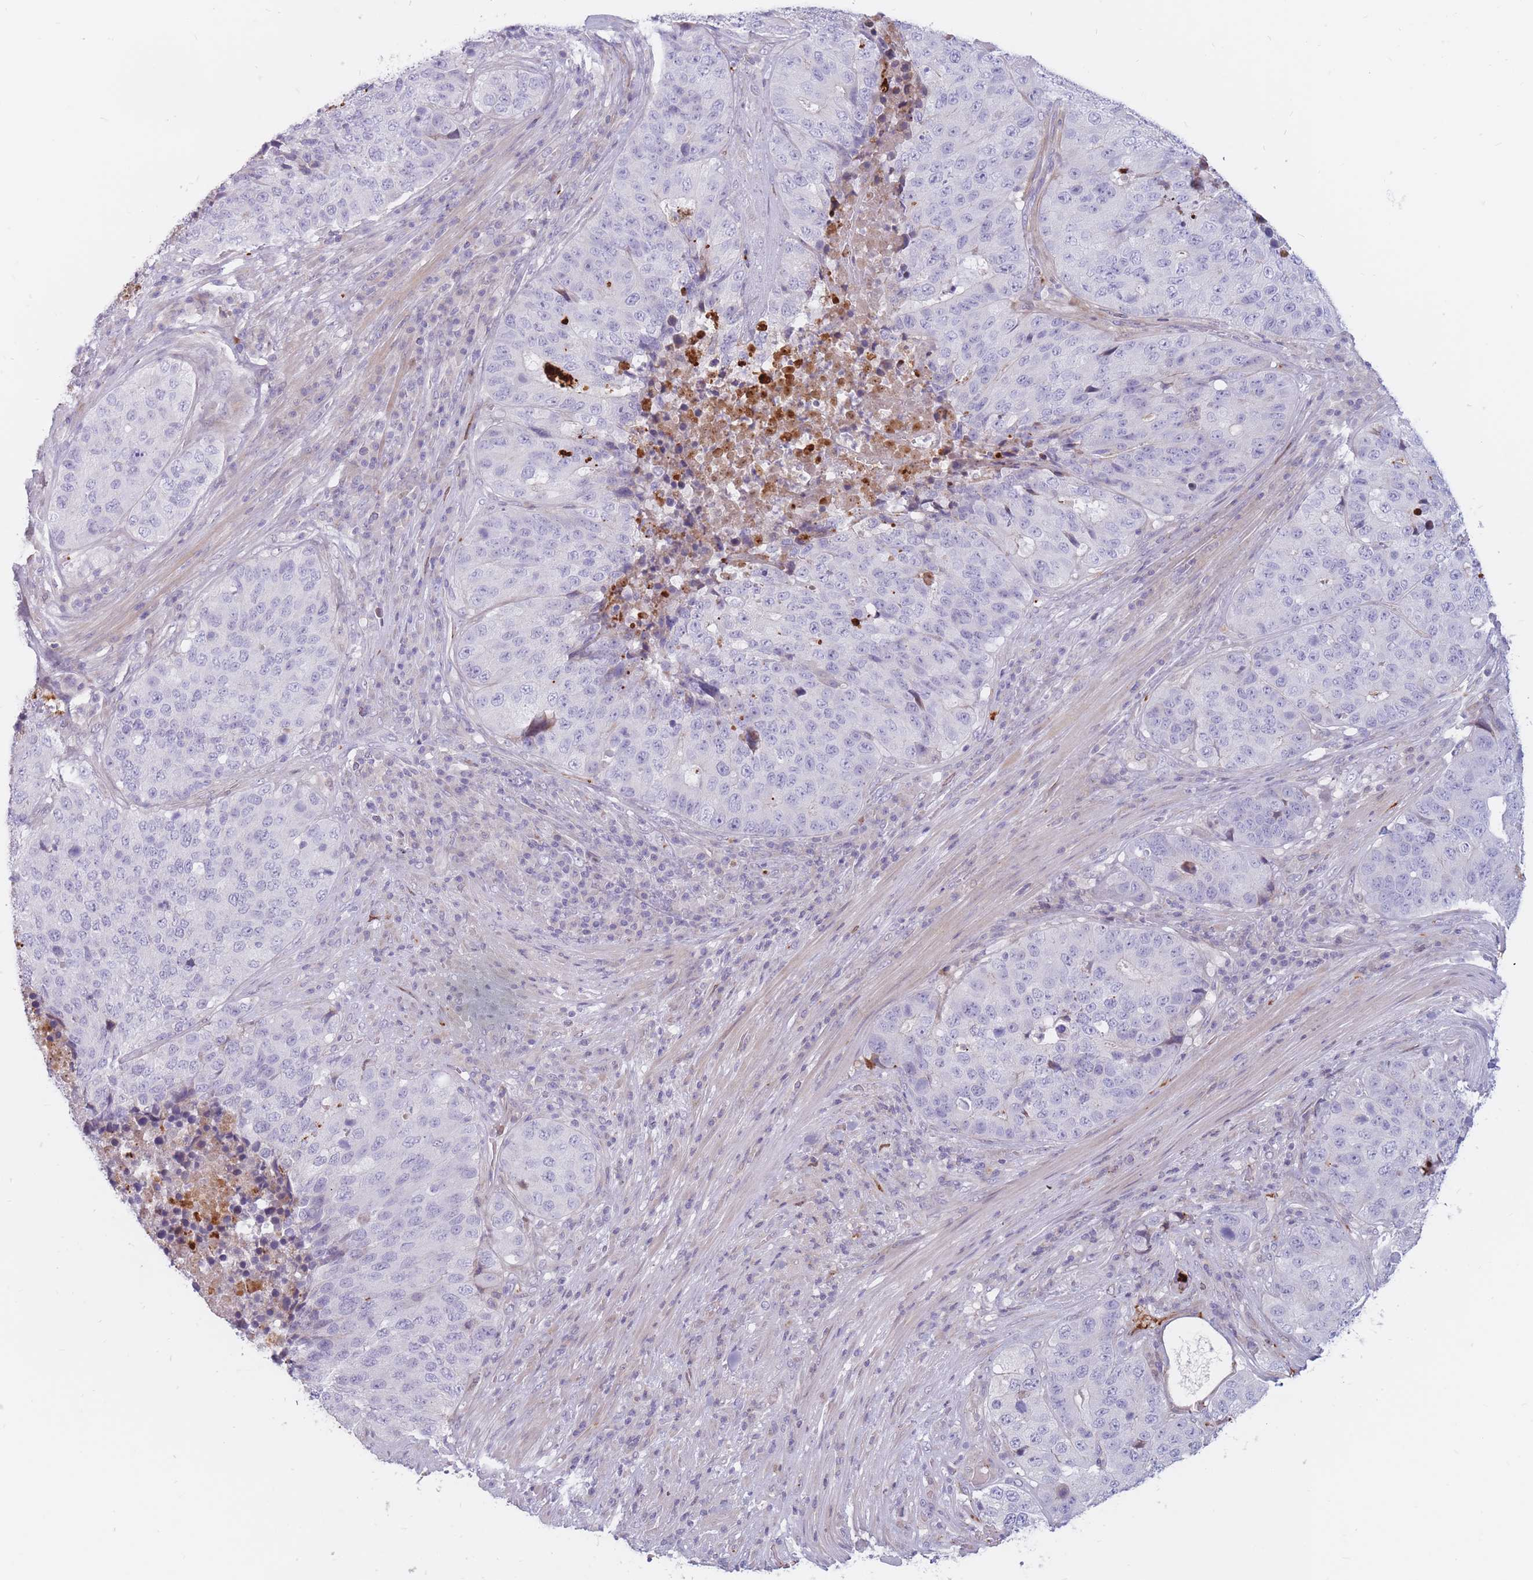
{"staining": {"intensity": "negative", "quantity": "none", "location": "none"}, "tissue": "stomach cancer", "cell_type": "Tumor cells", "image_type": "cancer", "snomed": [{"axis": "morphology", "description": "Adenocarcinoma, NOS"}, {"axis": "topography", "description": "Stomach"}], "caption": "This is an immunohistochemistry photomicrograph of stomach adenocarcinoma. There is no expression in tumor cells.", "gene": "PTGDR", "patient": {"sex": "male", "age": 71}}